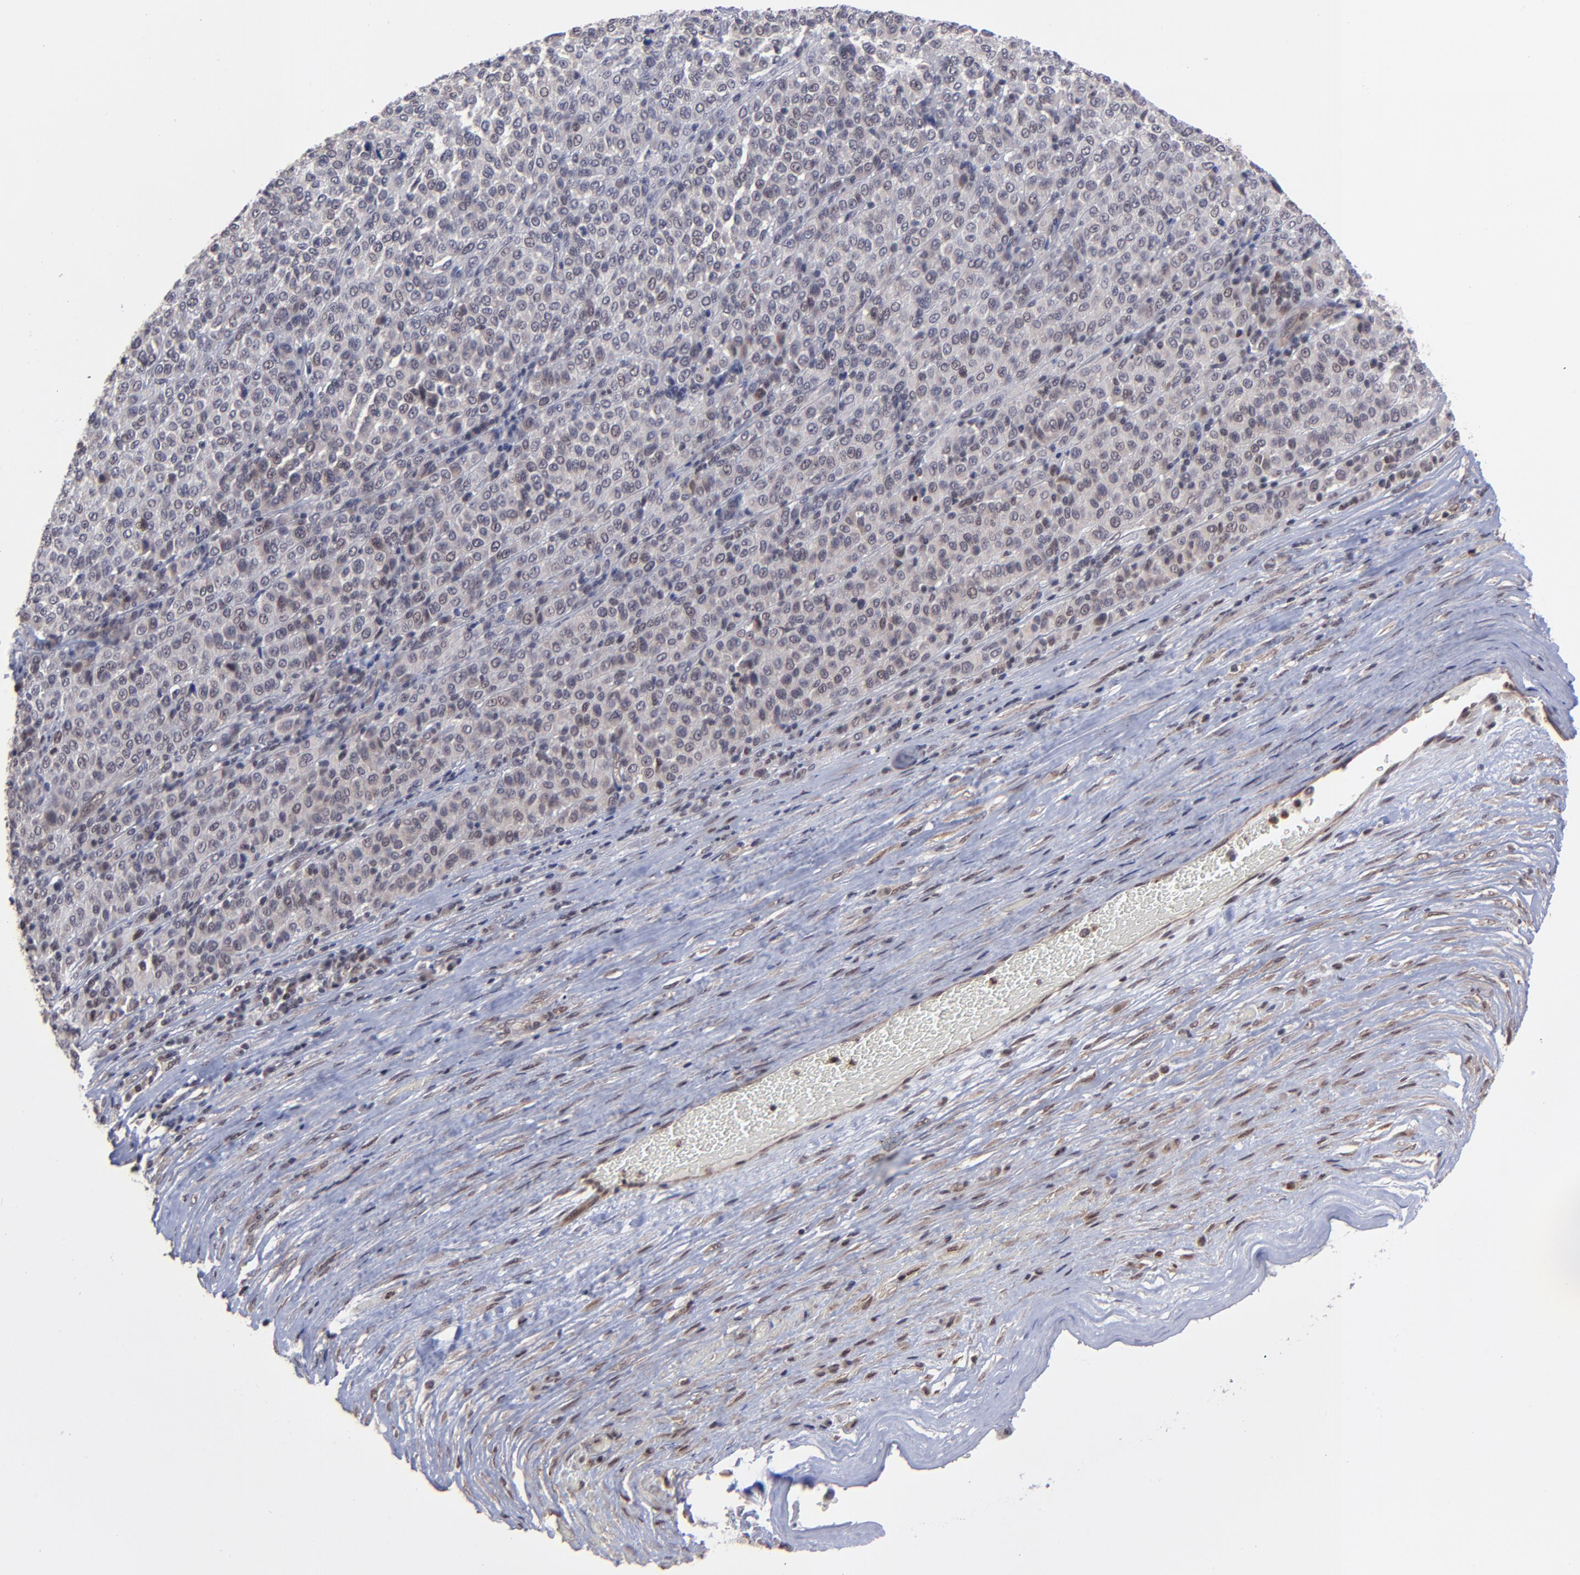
{"staining": {"intensity": "negative", "quantity": "none", "location": "none"}, "tissue": "melanoma", "cell_type": "Tumor cells", "image_type": "cancer", "snomed": [{"axis": "morphology", "description": "Malignant melanoma, Metastatic site"}, {"axis": "topography", "description": "Pancreas"}], "caption": "A high-resolution micrograph shows IHC staining of melanoma, which reveals no significant expression in tumor cells.", "gene": "ZNF419", "patient": {"sex": "female", "age": 30}}